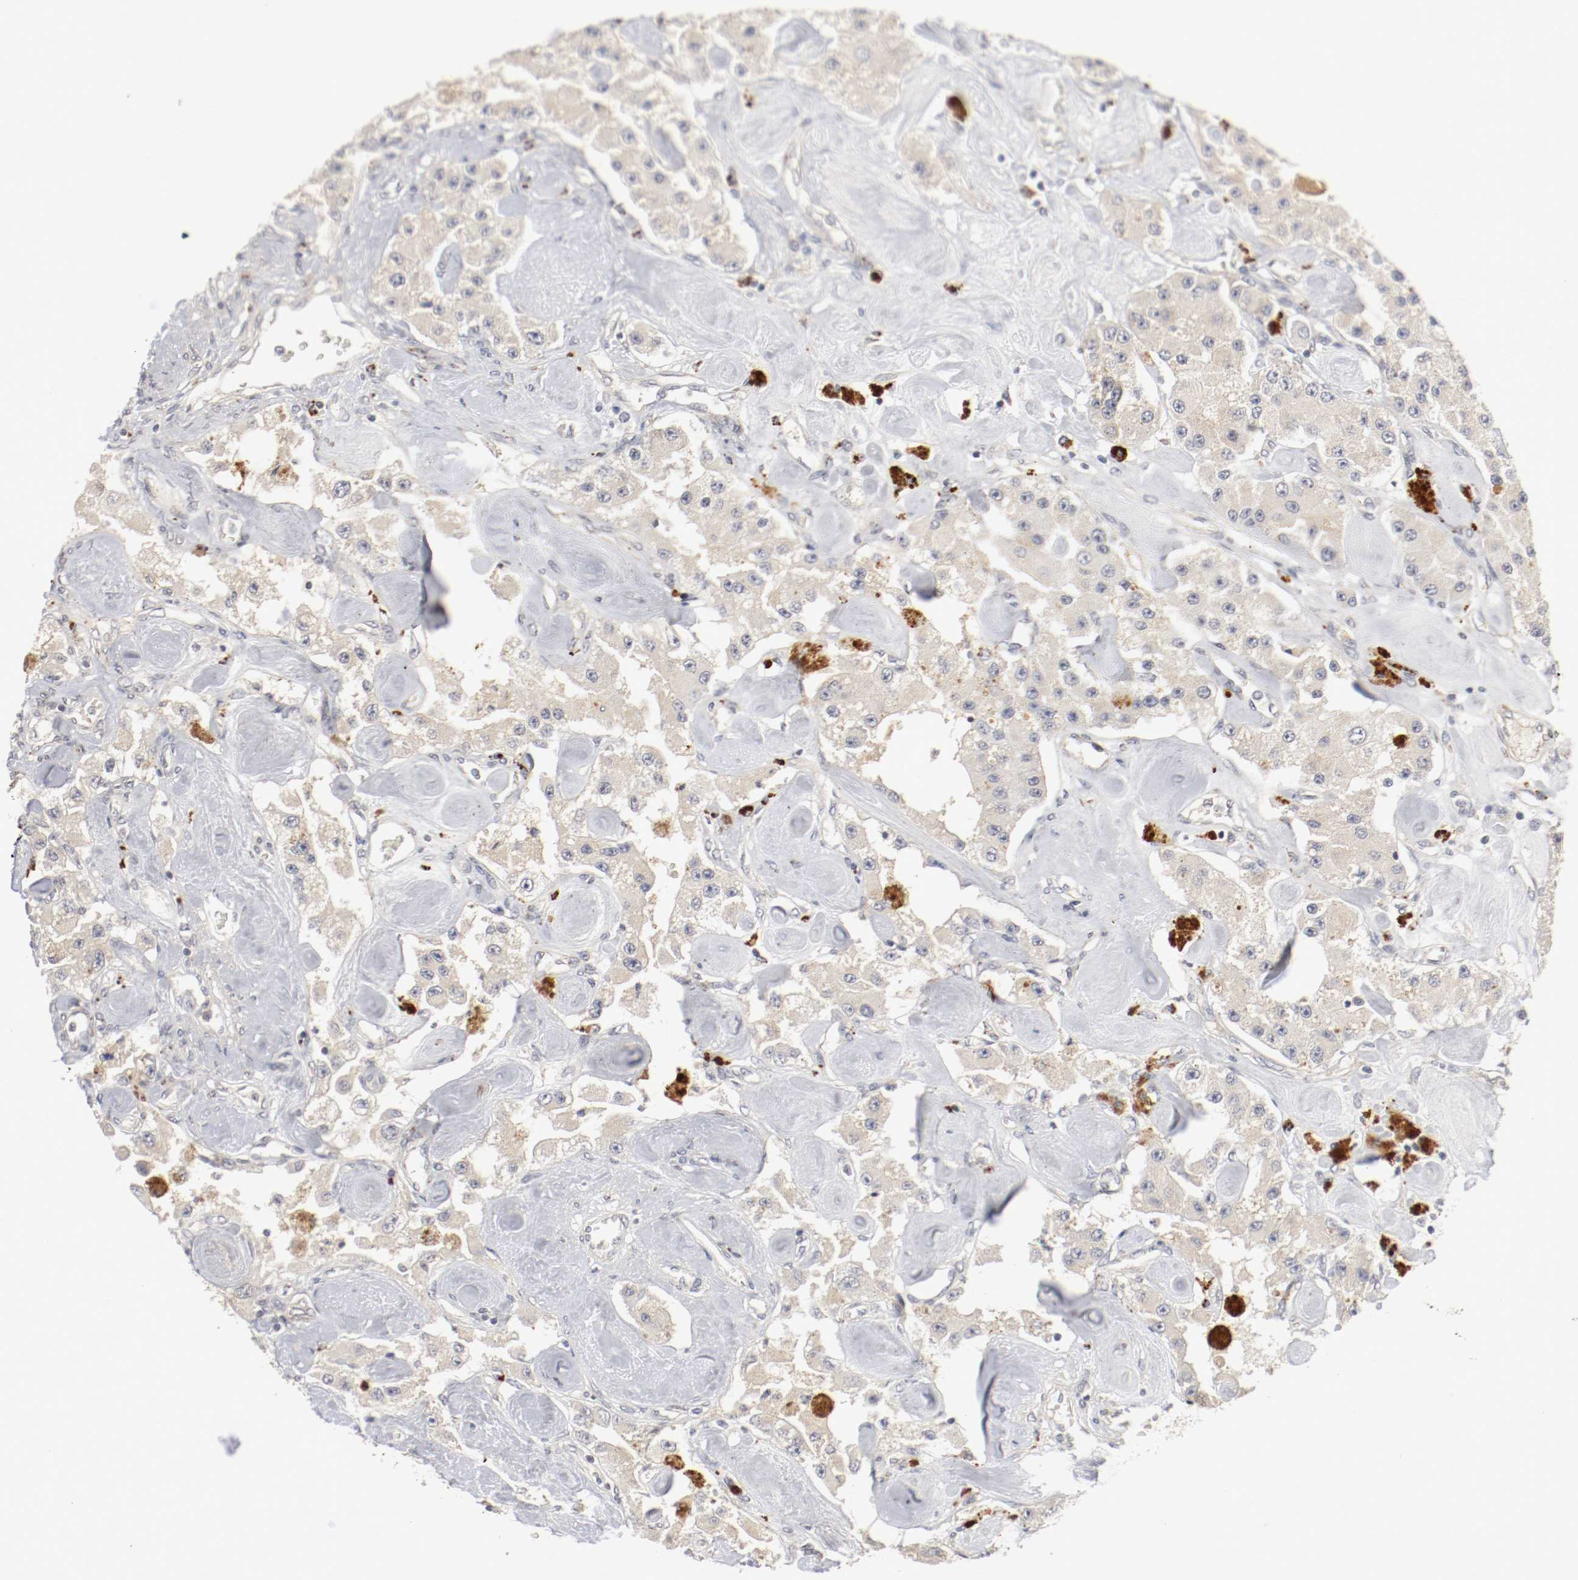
{"staining": {"intensity": "weak", "quantity": "25%-75%", "location": "cytoplasmic/membranous"}, "tissue": "carcinoid", "cell_type": "Tumor cells", "image_type": "cancer", "snomed": [{"axis": "morphology", "description": "Carcinoid, malignant, NOS"}, {"axis": "topography", "description": "Pancreas"}], "caption": "Human carcinoid stained with a protein marker reveals weak staining in tumor cells.", "gene": "REN", "patient": {"sex": "male", "age": 41}}